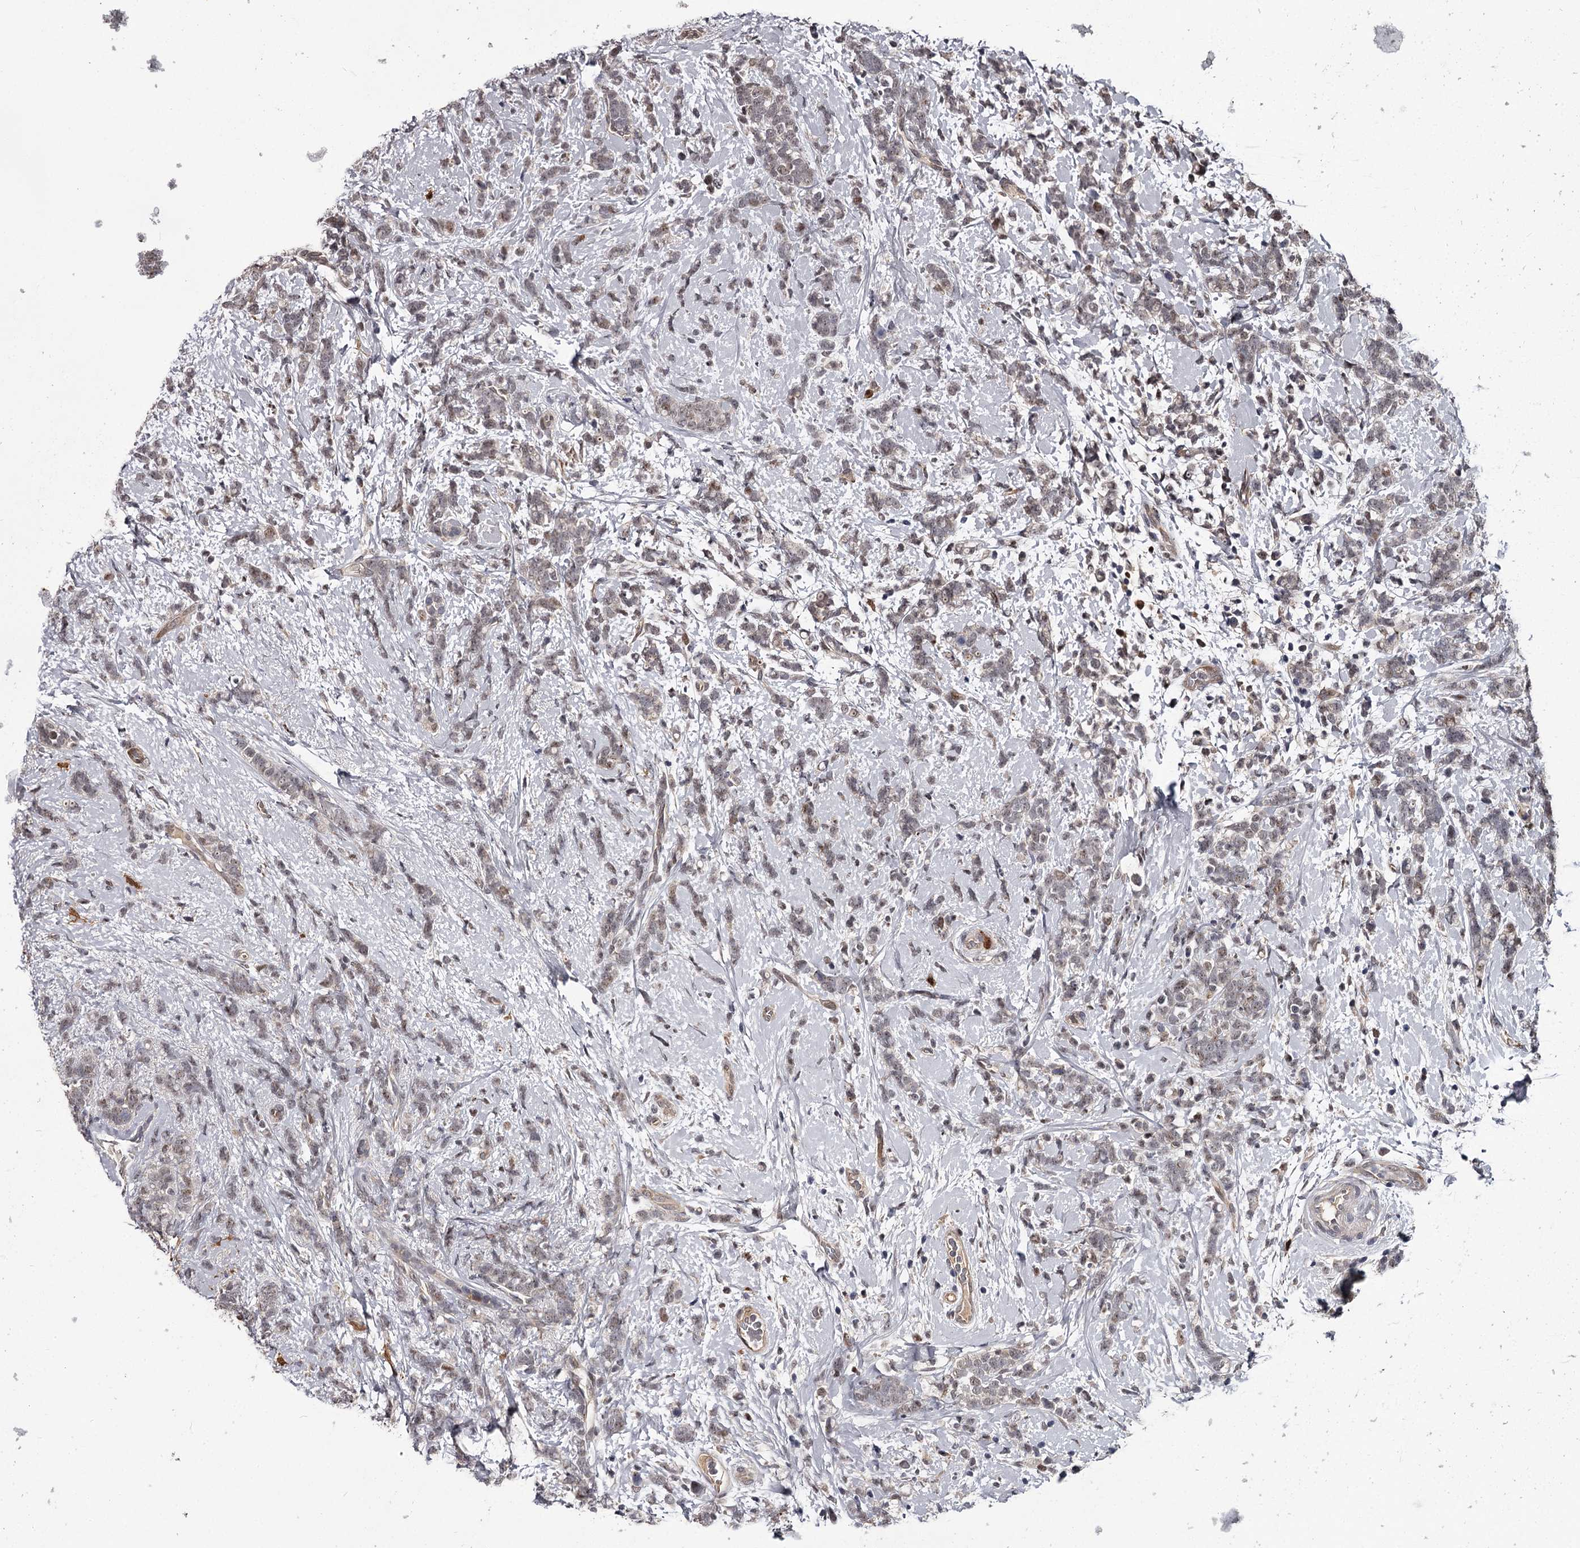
{"staining": {"intensity": "weak", "quantity": "25%-75%", "location": "nuclear"}, "tissue": "breast cancer", "cell_type": "Tumor cells", "image_type": "cancer", "snomed": [{"axis": "morphology", "description": "Lobular carcinoma"}, {"axis": "topography", "description": "Breast"}], "caption": "This is an image of immunohistochemistry (IHC) staining of breast cancer, which shows weak staining in the nuclear of tumor cells.", "gene": "RNF44", "patient": {"sex": "female", "age": 58}}